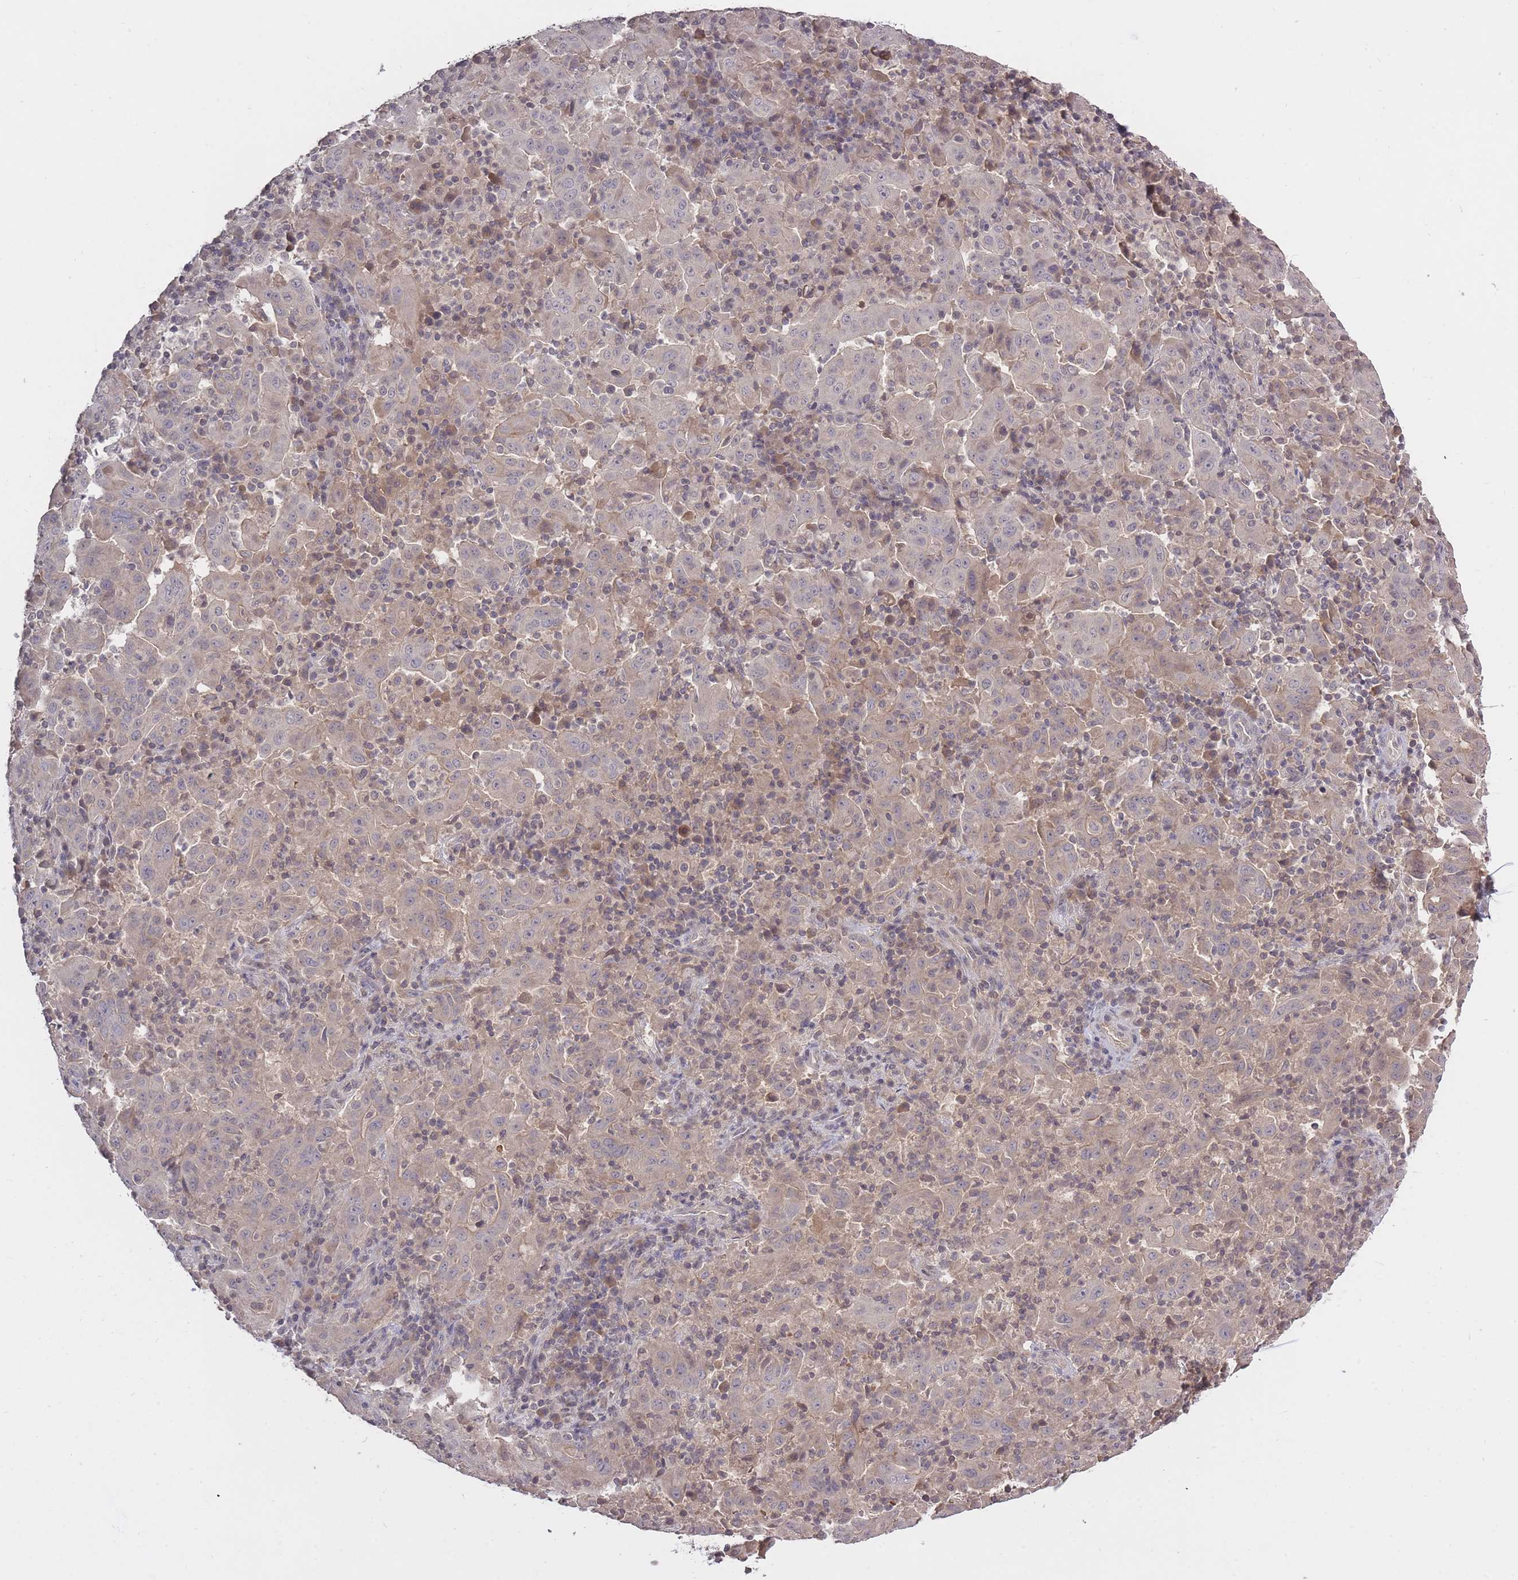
{"staining": {"intensity": "weak", "quantity": "<25%", "location": "cytoplasmic/membranous"}, "tissue": "pancreatic cancer", "cell_type": "Tumor cells", "image_type": "cancer", "snomed": [{"axis": "morphology", "description": "Adenocarcinoma, NOS"}, {"axis": "topography", "description": "Pancreas"}], "caption": "The image shows no staining of tumor cells in pancreatic cancer (adenocarcinoma).", "gene": "ADCYAP1R1", "patient": {"sex": "male", "age": 63}}